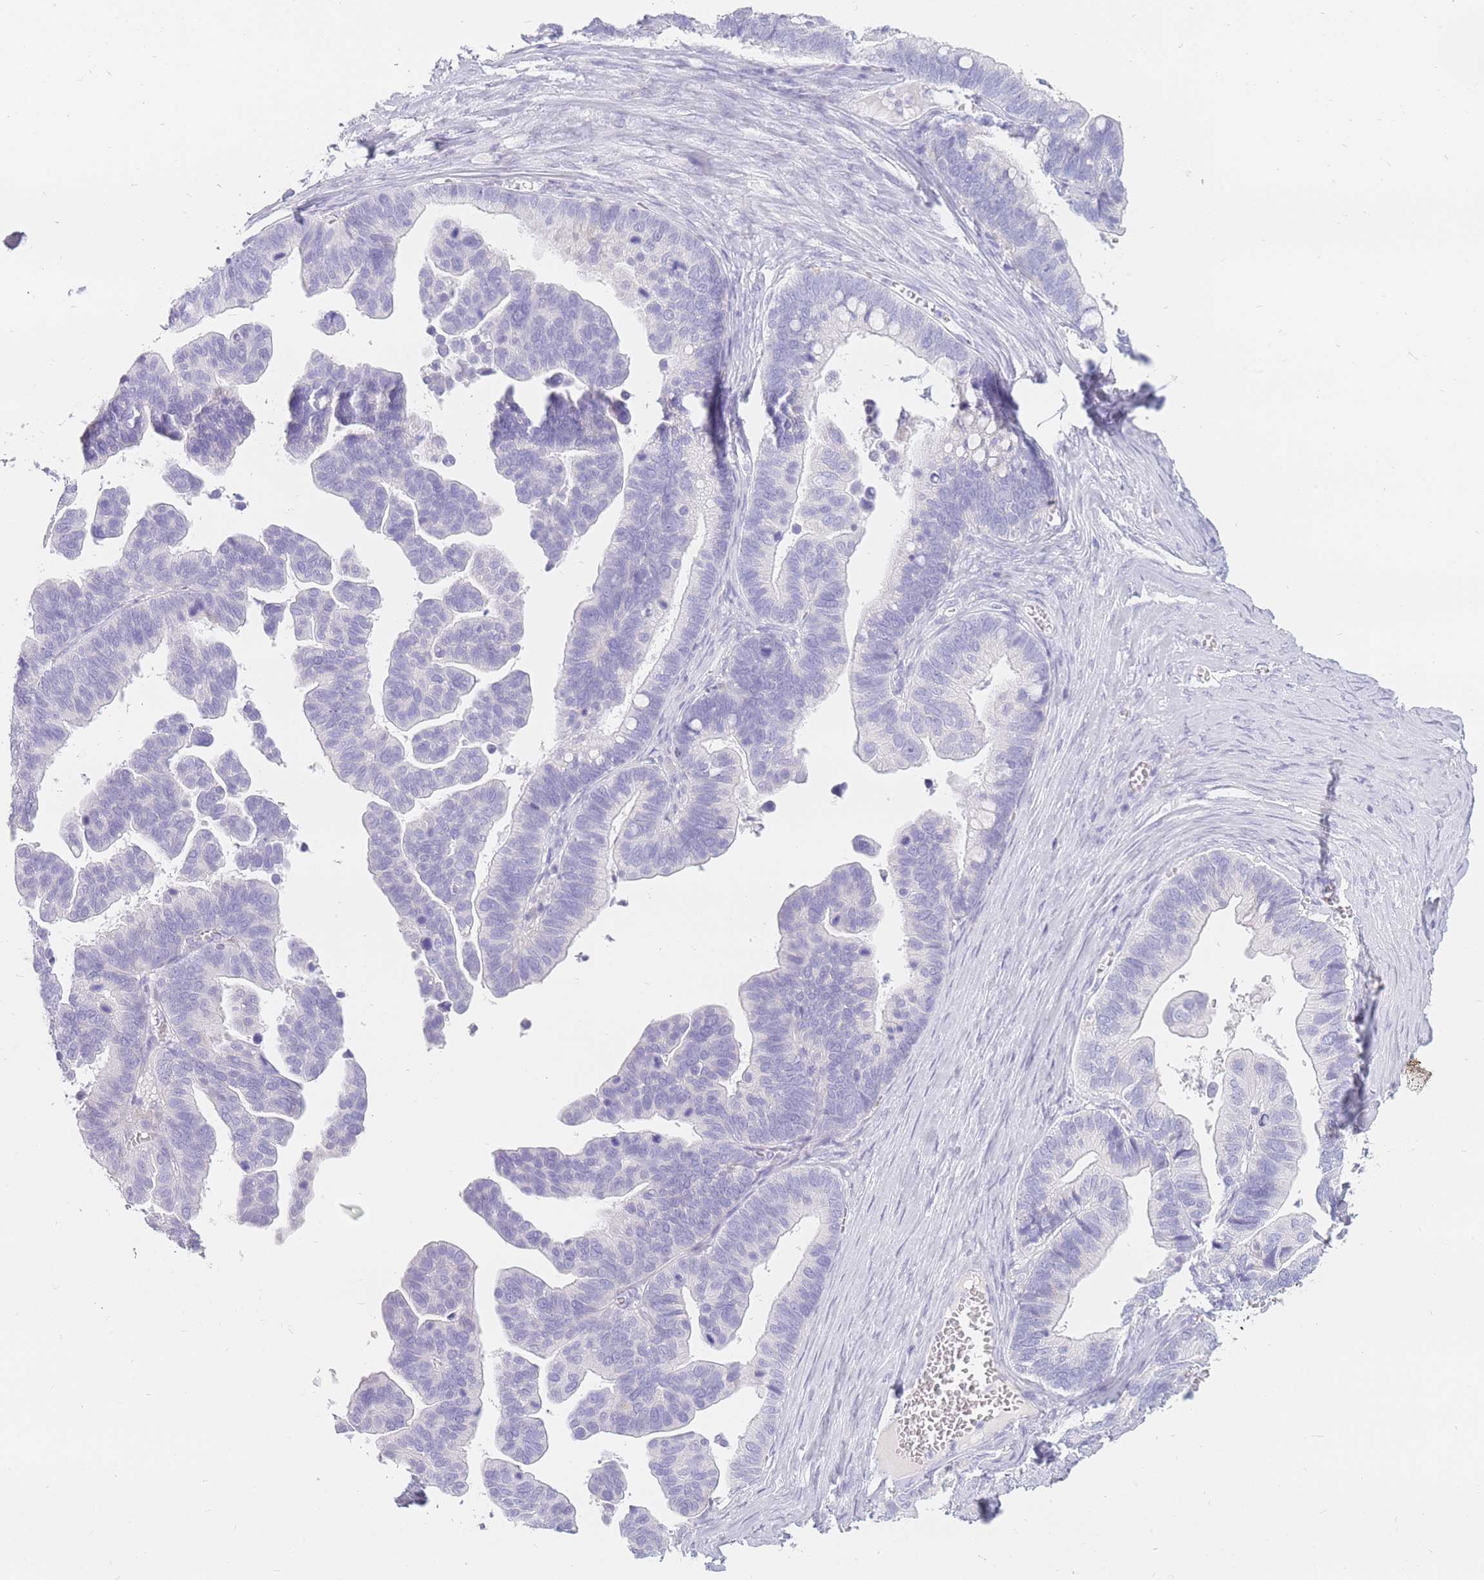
{"staining": {"intensity": "negative", "quantity": "none", "location": "none"}, "tissue": "ovarian cancer", "cell_type": "Tumor cells", "image_type": "cancer", "snomed": [{"axis": "morphology", "description": "Cystadenocarcinoma, serous, NOS"}, {"axis": "topography", "description": "Ovary"}], "caption": "Tumor cells show no significant expression in ovarian cancer (serous cystadenocarcinoma).", "gene": "UPK1A", "patient": {"sex": "female", "age": 56}}